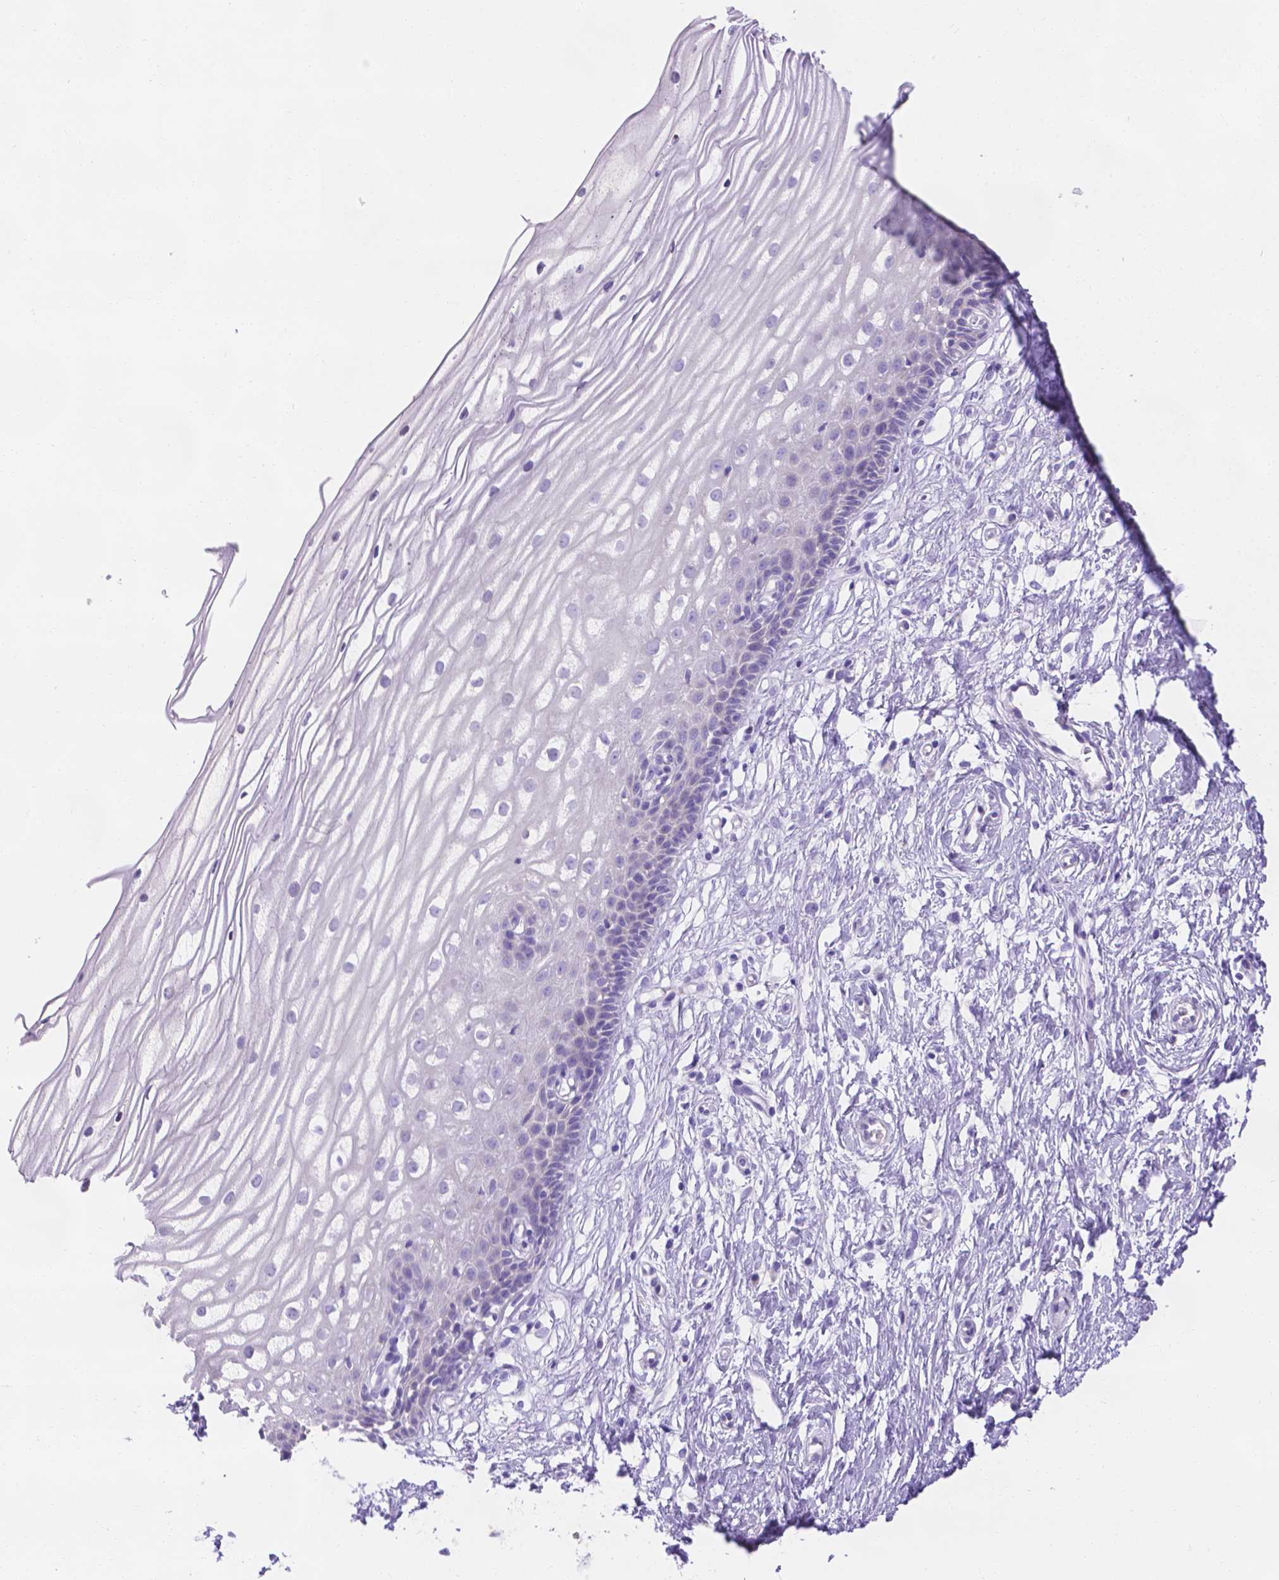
{"staining": {"intensity": "negative", "quantity": "none", "location": "none"}, "tissue": "cervix", "cell_type": "Glandular cells", "image_type": "normal", "snomed": [{"axis": "morphology", "description": "Normal tissue, NOS"}, {"axis": "topography", "description": "Cervix"}], "caption": "Glandular cells are negative for protein expression in normal human cervix. (Stains: DAB (3,3'-diaminobenzidine) immunohistochemistry with hematoxylin counter stain, Microscopy: brightfield microscopy at high magnification).", "gene": "MLN", "patient": {"sex": "female", "age": 40}}